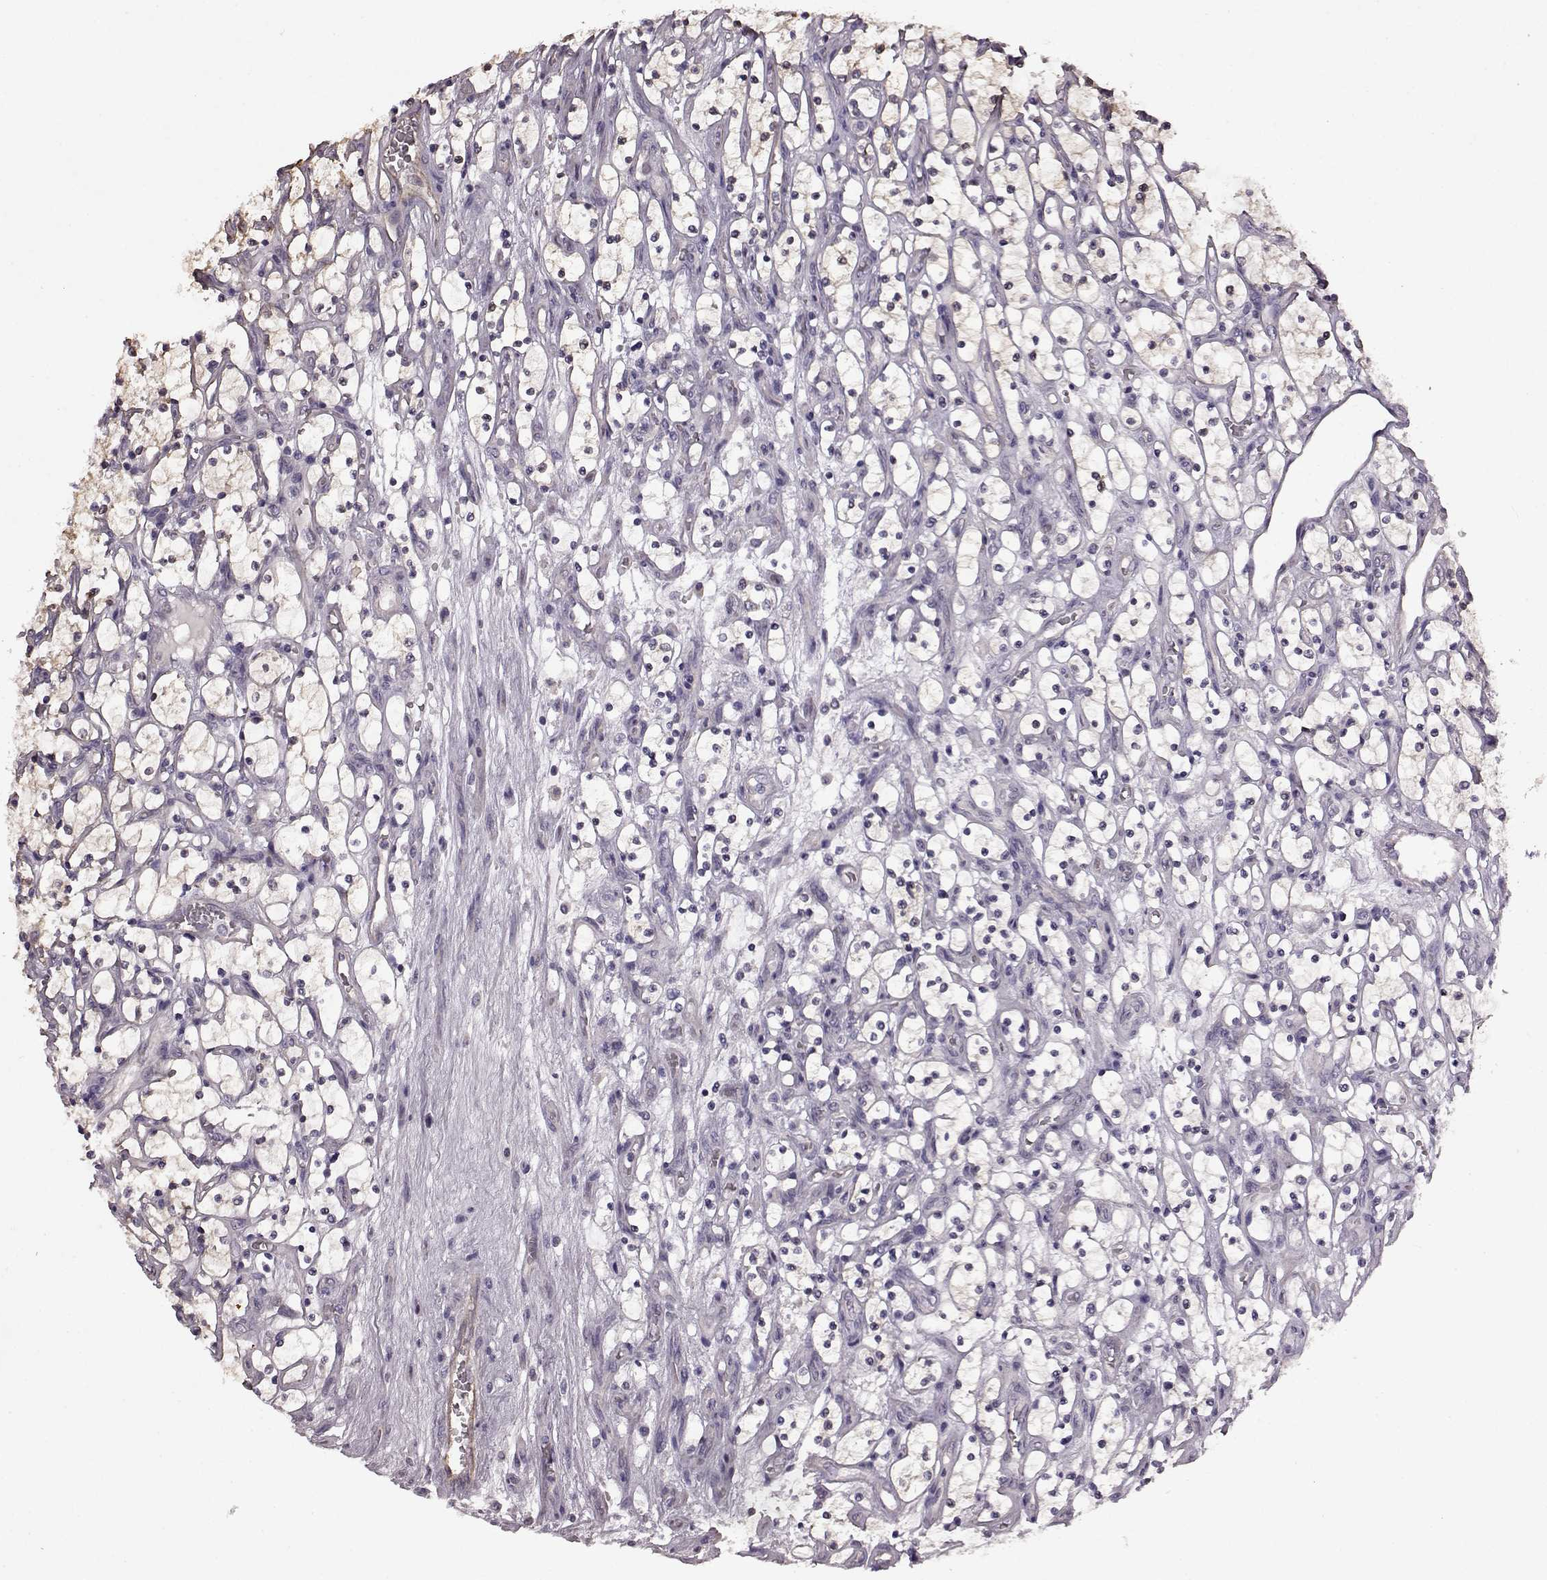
{"staining": {"intensity": "negative", "quantity": "none", "location": "none"}, "tissue": "renal cancer", "cell_type": "Tumor cells", "image_type": "cancer", "snomed": [{"axis": "morphology", "description": "Adenocarcinoma, NOS"}, {"axis": "topography", "description": "Kidney"}], "caption": "Immunohistochemical staining of human renal cancer demonstrates no significant expression in tumor cells.", "gene": "EDDM3B", "patient": {"sex": "female", "age": 69}}